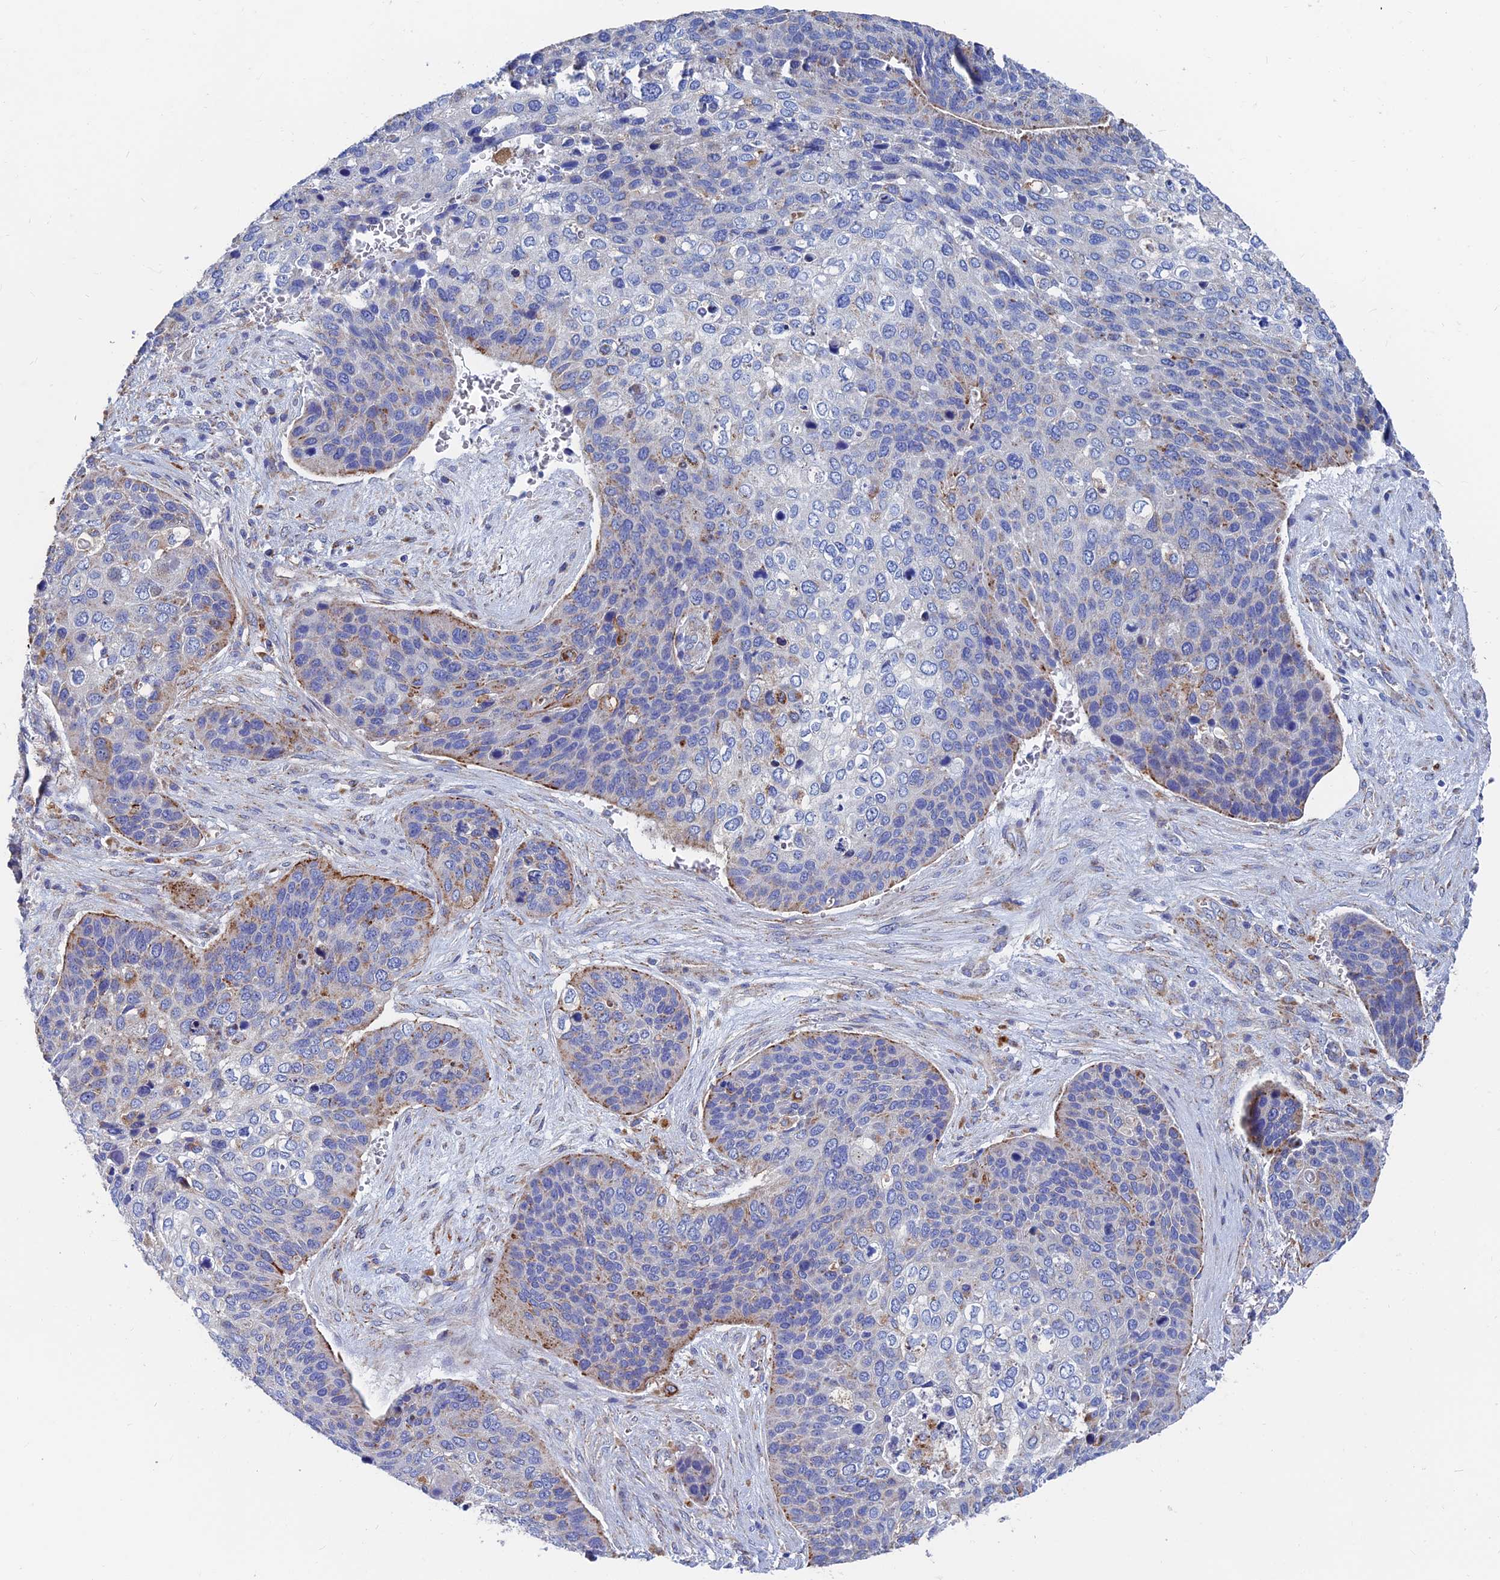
{"staining": {"intensity": "moderate", "quantity": "25%-75%", "location": "cytoplasmic/membranous"}, "tissue": "skin cancer", "cell_type": "Tumor cells", "image_type": "cancer", "snomed": [{"axis": "morphology", "description": "Basal cell carcinoma"}, {"axis": "topography", "description": "Skin"}], "caption": "Protein expression analysis of human skin cancer reveals moderate cytoplasmic/membranous positivity in about 25%-75% of tumor cells. (Brightfield microscopy of DAB IHC at high magnification).", "gene": "SPNS1", "patient": {"sex": "female", "age": 74}}